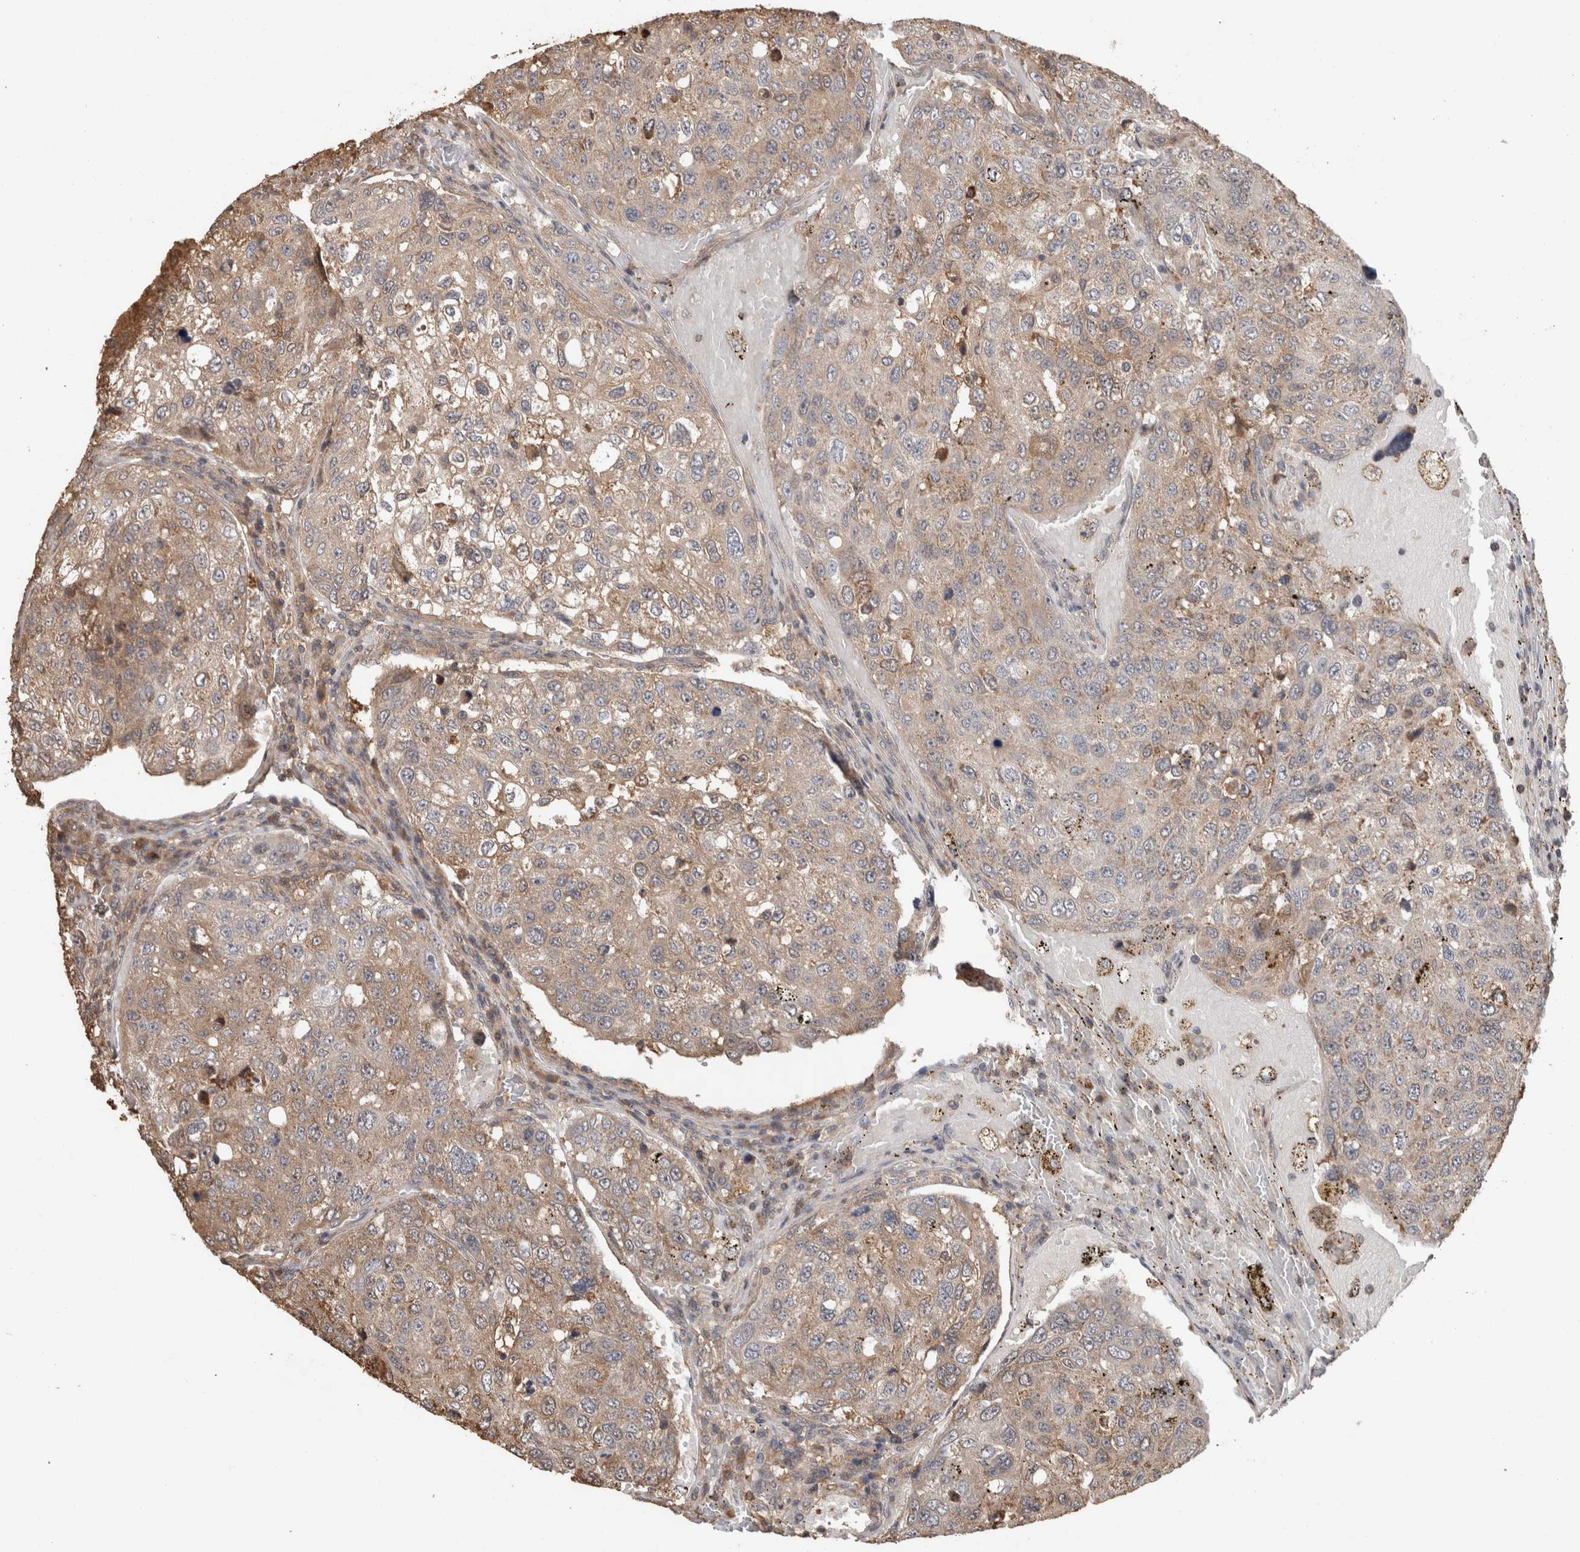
{"staining": {"intensity": "weak", "quantity": ">75%", "location": "cytoplasmic/membranous"}, "tissue": "urothelial cancer", "cell_type": "Tumor cells", "image_type": "cancer", "snomed": [{"axis": "morphology", "description": "Urothelial carcinoma, High grade"}, {"axis": "topography", "description": "Lymph node"}, {"axis": "topography", "description": "Urinary bladder"}], "caption": "A low amount of weak cytoplasmic/membranous staining is present in about >75% of tumor cells in urothelial carcinoma (high-grade) tissue.", "gene": "TRIM5", "patient": {"sex": "male", "age": 51}}